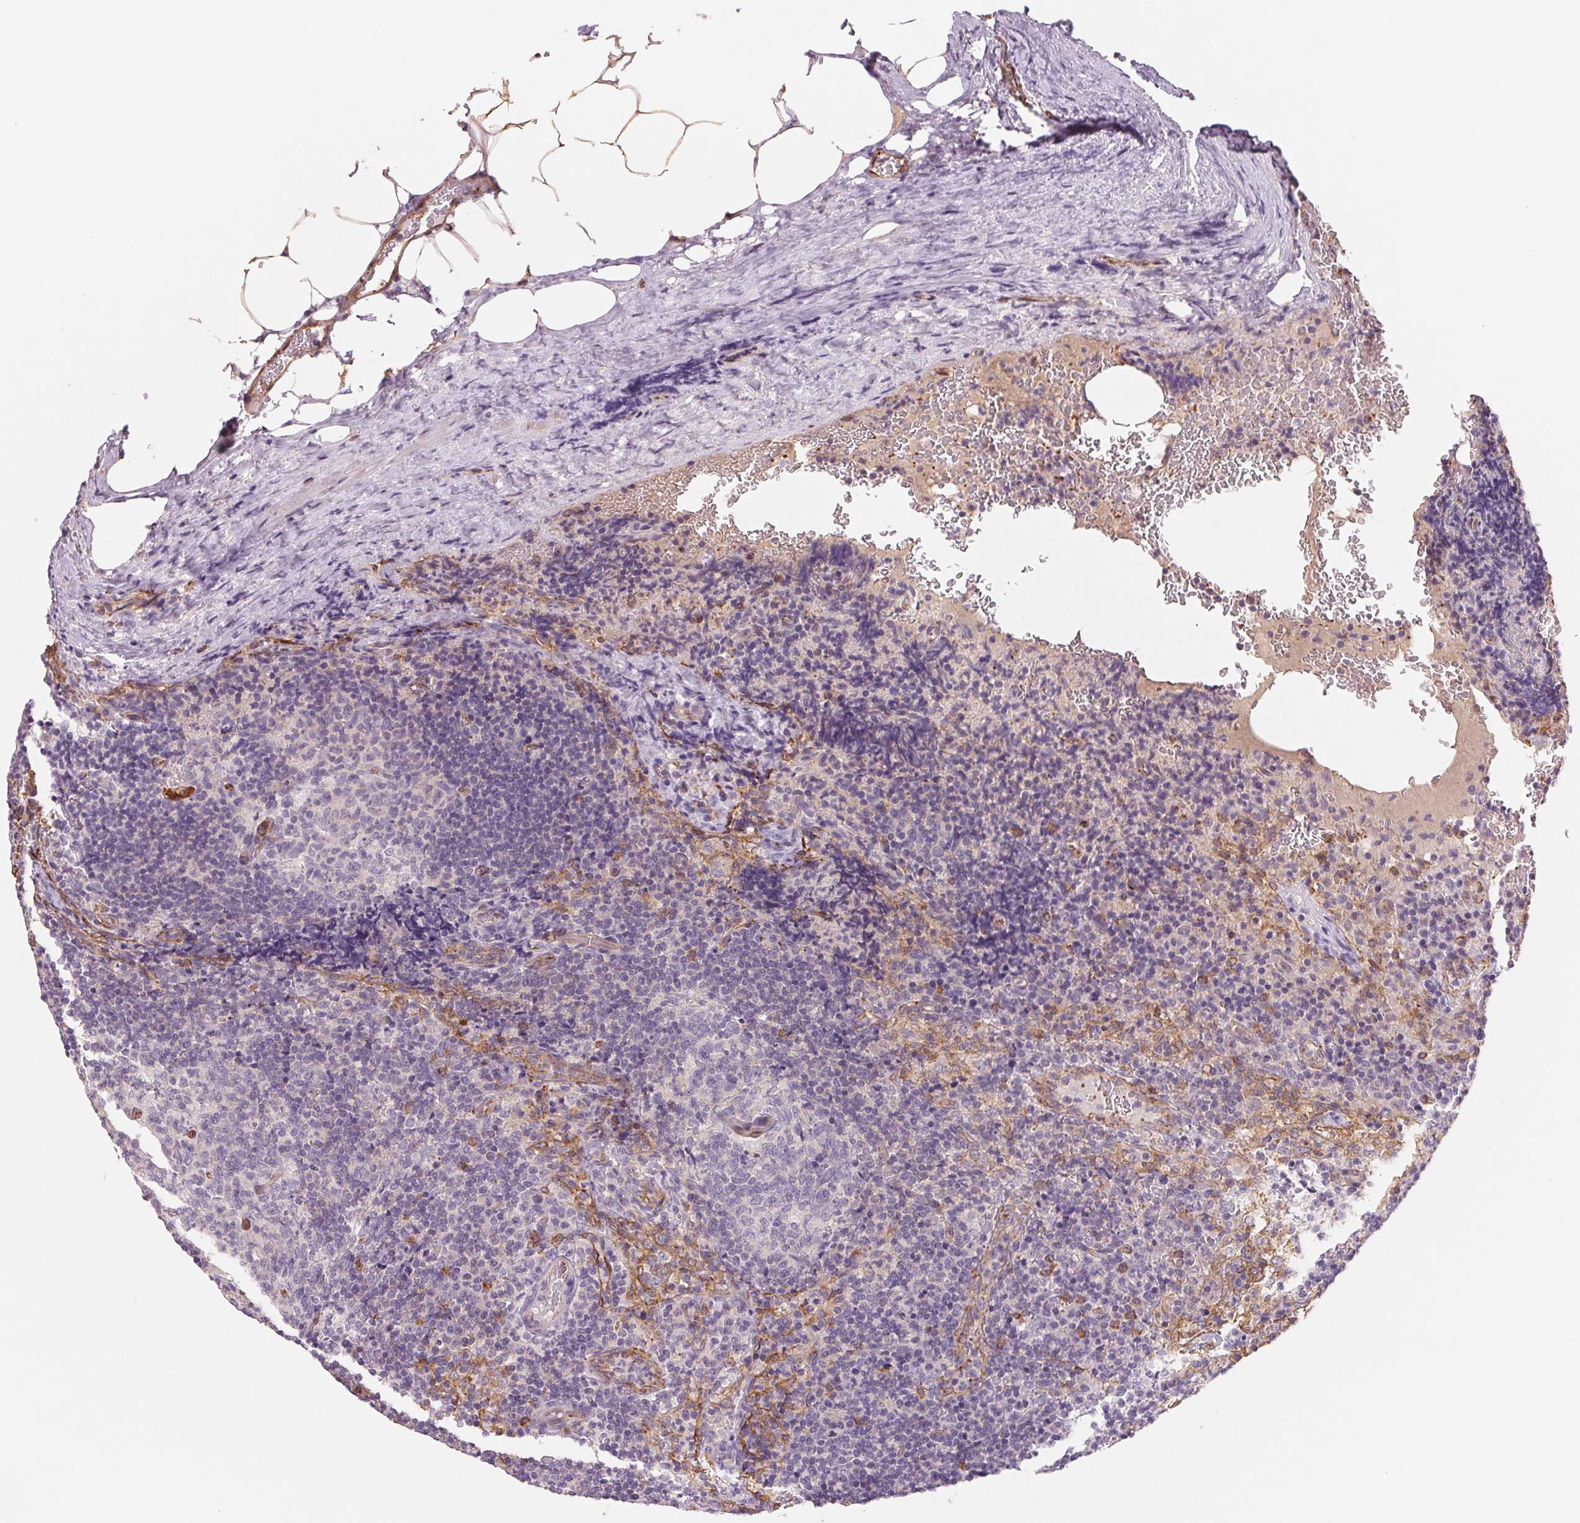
{"staining": {"intensity": "negative", "quantity": "none", "location": "none"}, "tissue": "lymph node", "cell_type": "Germinal center cells", "image_type": "normal", "snomed": [{"axis": "morphology", "description": "Normal tissue, NOS"}, {"axis": "topography", "description": "Lymph node"}], "caption": "DAB immunohistochemical staining of benign lymph node displays no significant staining in germinal center cells.", "gene": "ANKRD13B", "patient": {"sex": "male", "age": 67}}